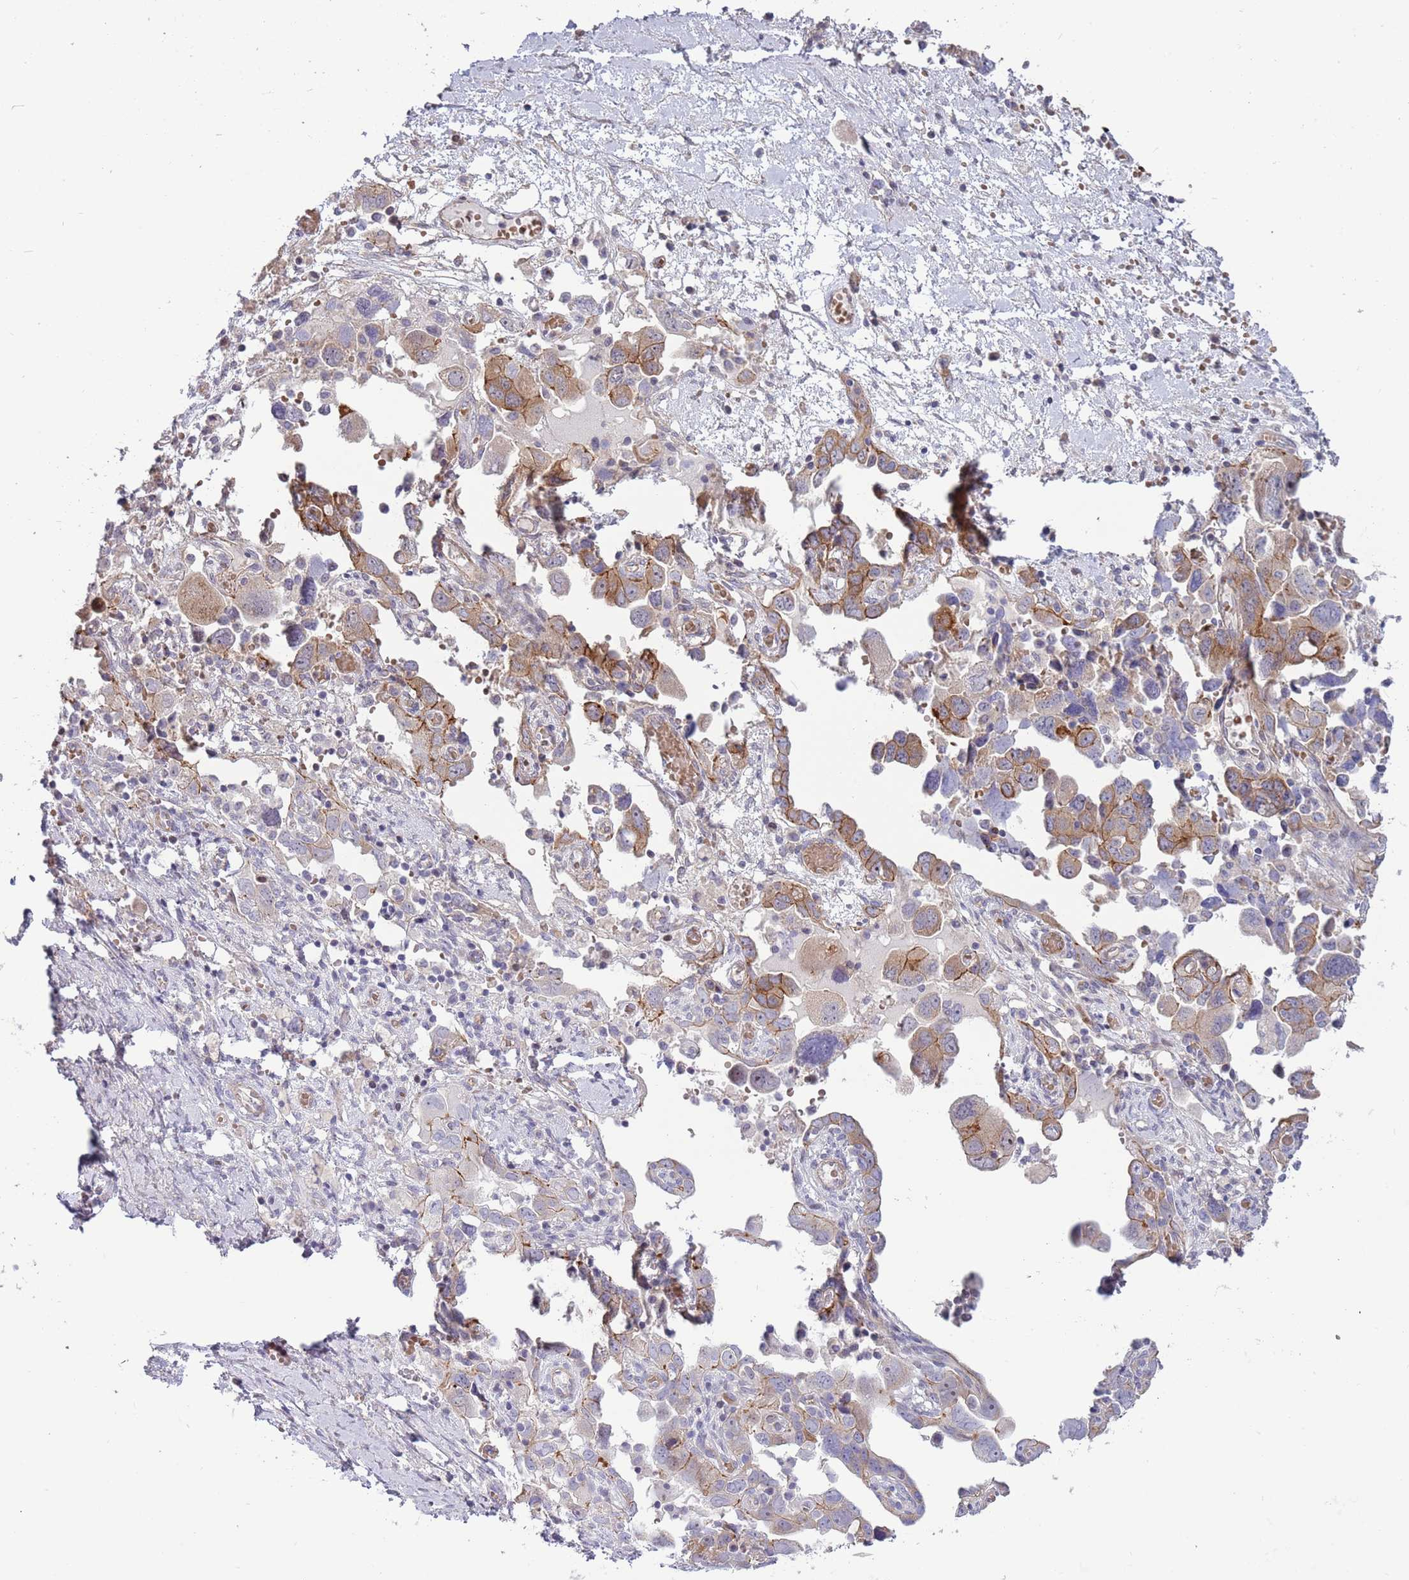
{"staining": {"intensity": "moderate", "quantity": "25%-75%", "location": "cytoplasmic/membranous"}, "tissue": "ovarian cancer", "cell_type": "Tumor cells", "image_type": "cancer", "snomed": [{"axis": "morphology", "description": "Carcinoma, NOS"}, {"axis": "morphology", "description": "Cystadenocarcinoma, serous, NOS"}, {"axis": "topography", "description": "Ovary"}], "caption": "A medium amount of moderate cytoplasmic/membranous staining is appreciated in about 25%-75% of tumor cells in serous cystadenocarcinoma (ovarian) tissue.", "gene": "ITGB6", "patient": {"sex": "female", "age": 69}}